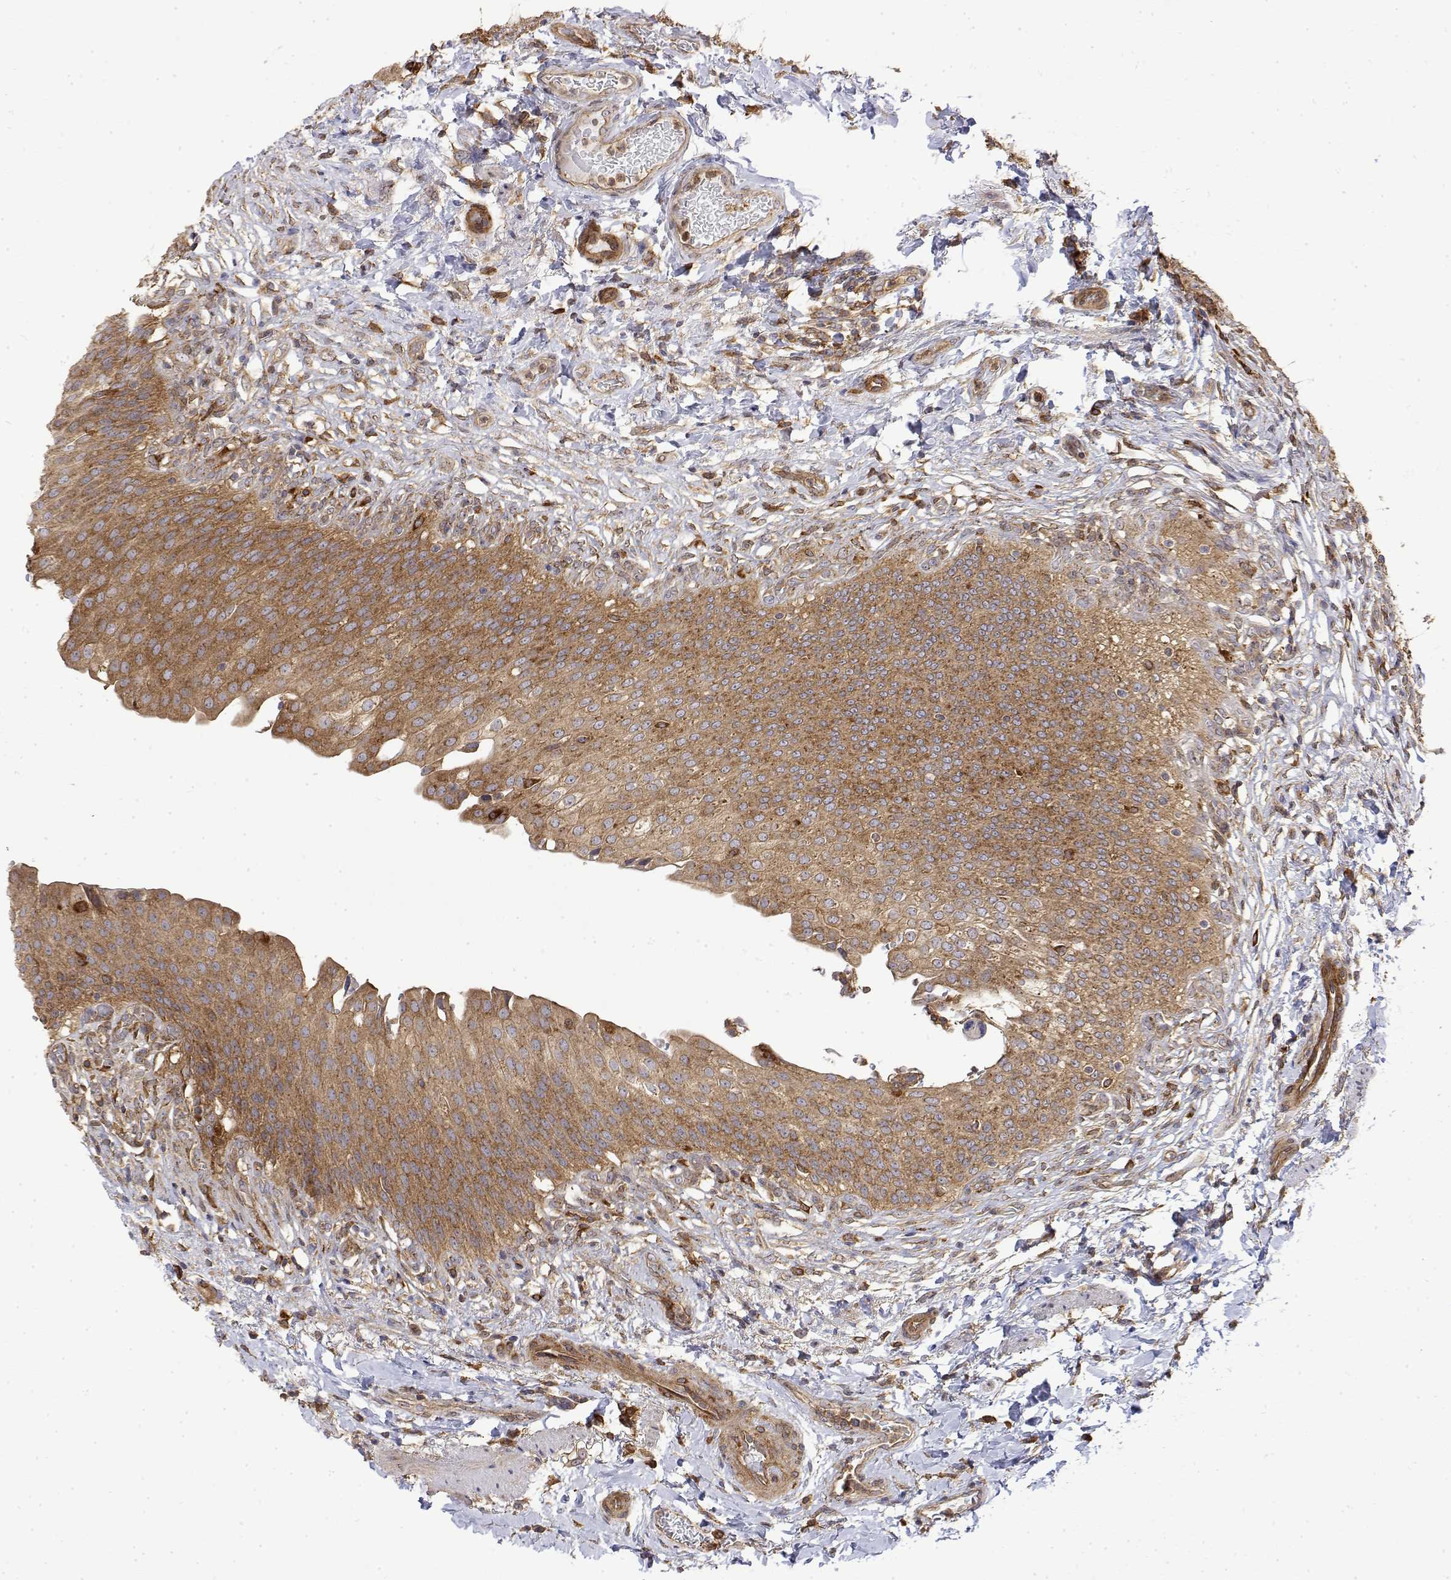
{"staining": {"intensity": "moderate", "quantity": ">75%", "location": "cytoplasmic/membranous"}, "tissue": "urinary bladder", "cell_type": "Urothelial cells", "image_type": "normal", "snomed": [{"axis": "morphology", "description": "Normal tissue, NOS"}, {"axis": "topography", "description": "Urinary bladder"}, {"axis": "topography", "description": "Peripheral nerve tissue"}], "caption": "This photomicrograph demonstrates immunohistochemistry staining of normal urinary bladder, with medium moderate cytoplasmic/membranous expression in approximately >75% of urothelial cells.", "gene": "PACSIN2", "patient": {"sex": "female", "age": 60}}